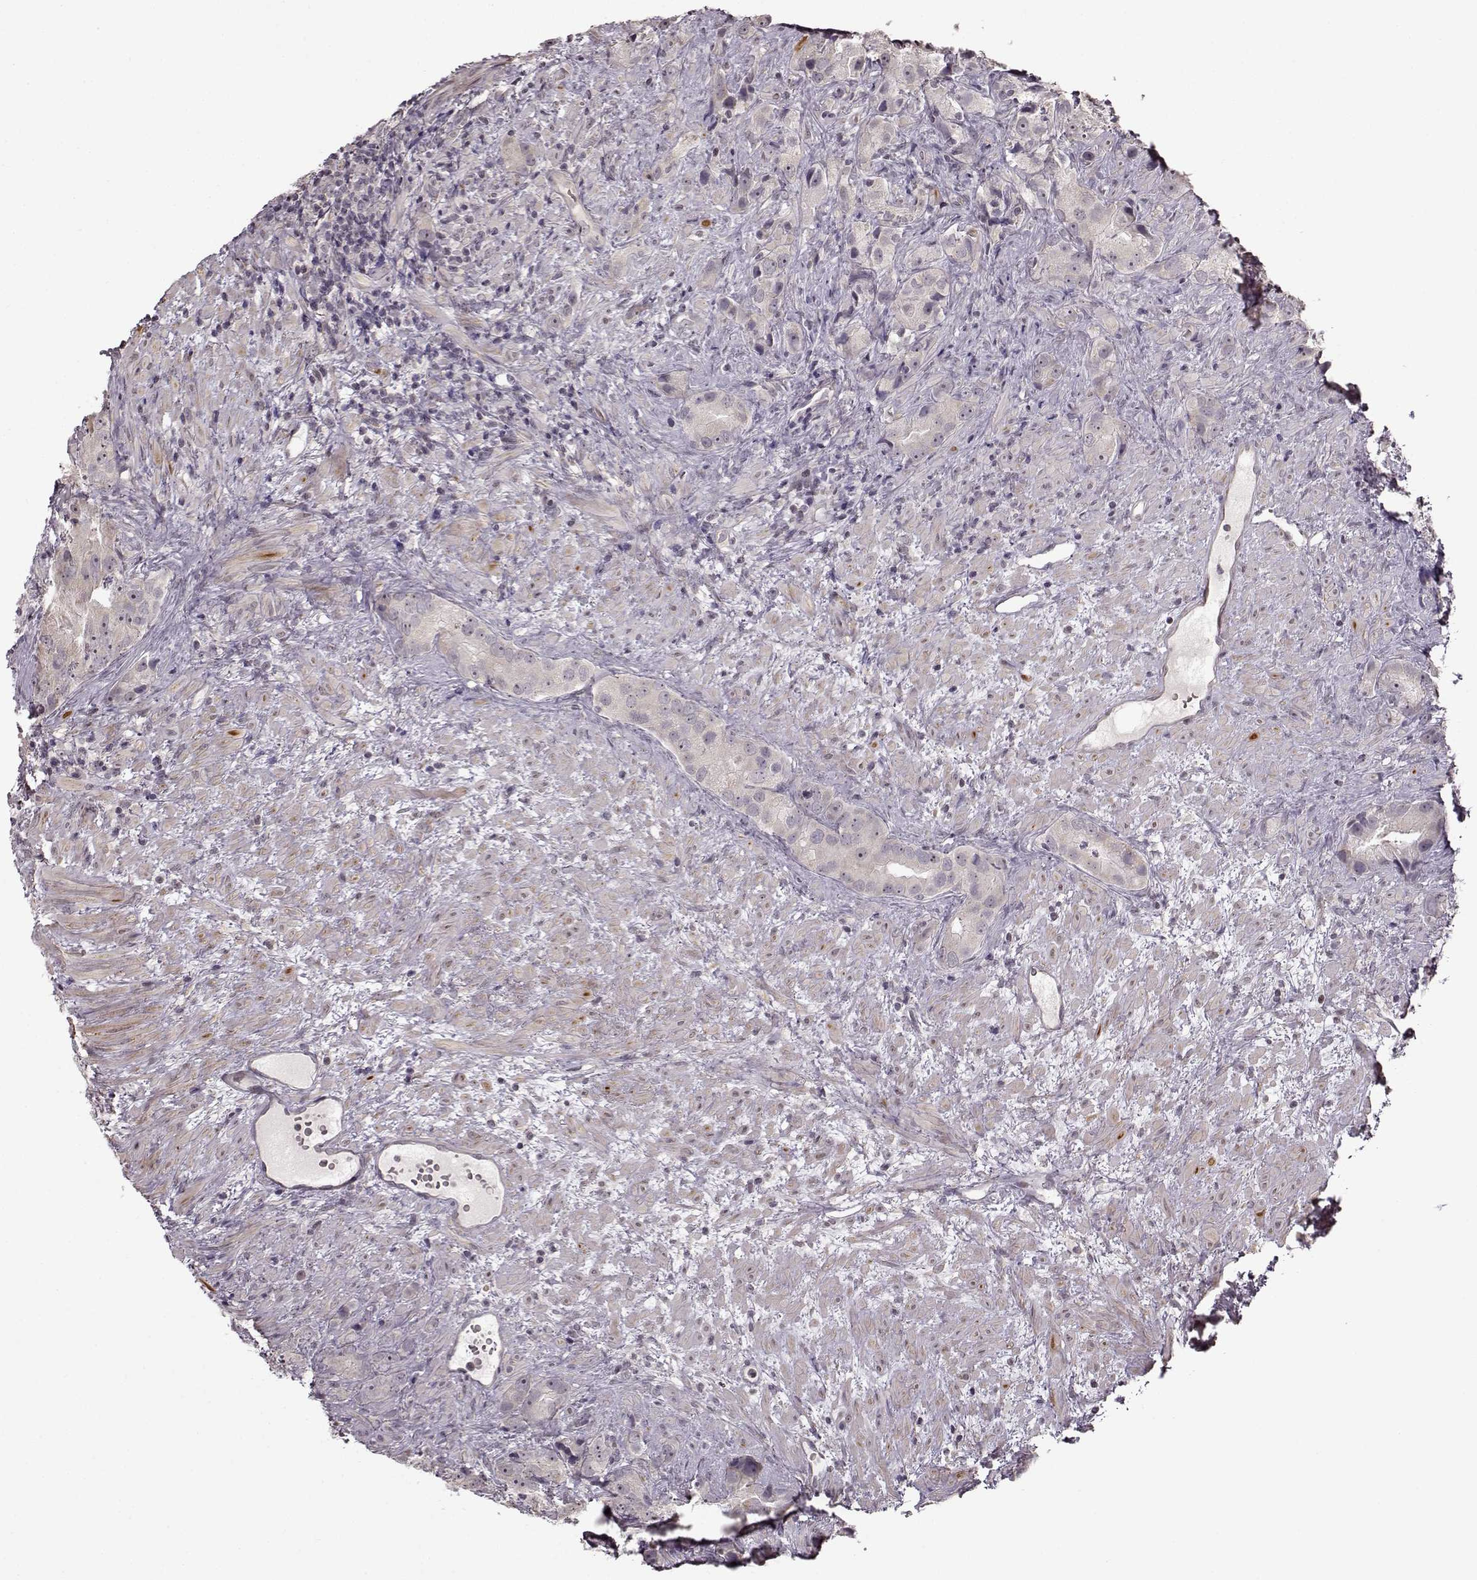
{"staining": {"intensity": "negative", "quantity": "none", "location": "none"}, "tissue": "prostate cancer", "cell_type": "Tumor cells", "image_type": "cancer", "snomed": [{"axis": "morphology", "description": "Adenocarcinoma, High grade"}, {"axis": "topography", "description": "Prostate"}], "caption": "Immunohistochemistry (IHC) of human high-grade adenocarcinoma (prostate) exhibits no expression in tumor cells. (Immunohistochemistry (IHC), brightfield microscopy, high magnification).", "gene": "FSHB", "patient": {"sex": "male", "age": 90}}